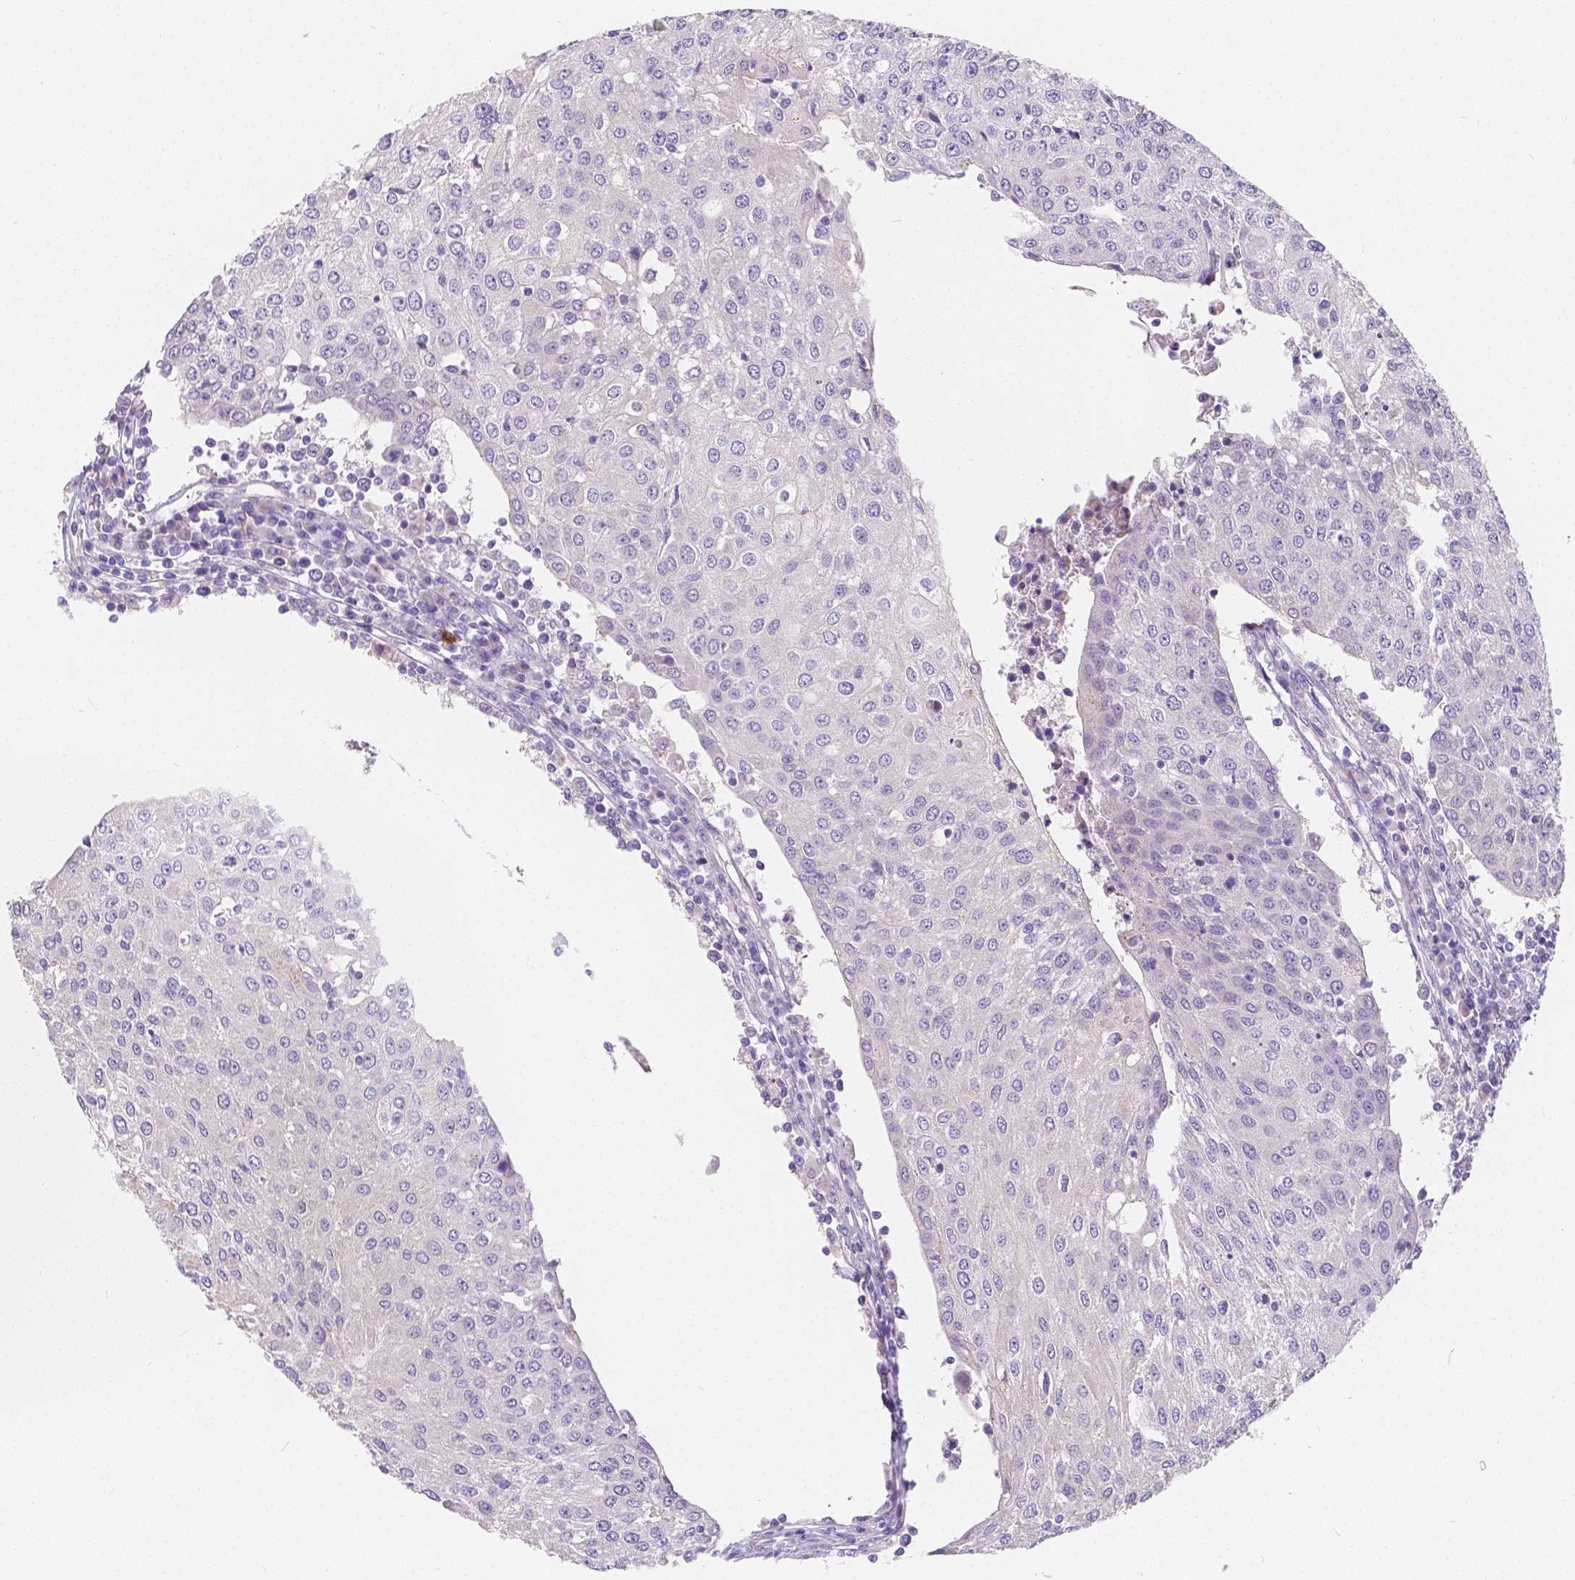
{"staining": {"intensity": "negative", "quantity": "none", "location": "none"}, "tissue": "urothelial cancer", "cell_type": "Tumor cells", "image_type": "cancer", "snomed": [{"axis": "morphology", "description": "Urothelial carcinoma, High grade"}, {"axis": "topography", "description": "Urinary bladder"}], "caption": "A high-resolution image shows immunohistochemistry (IHC) staining of urothelial carcinoma (high-grade), which reveals no significant expression in tumor cells. Nuclei are stained in blue.", "gene": "RNF186", "patient": {"sex": "female", "age": 85}}